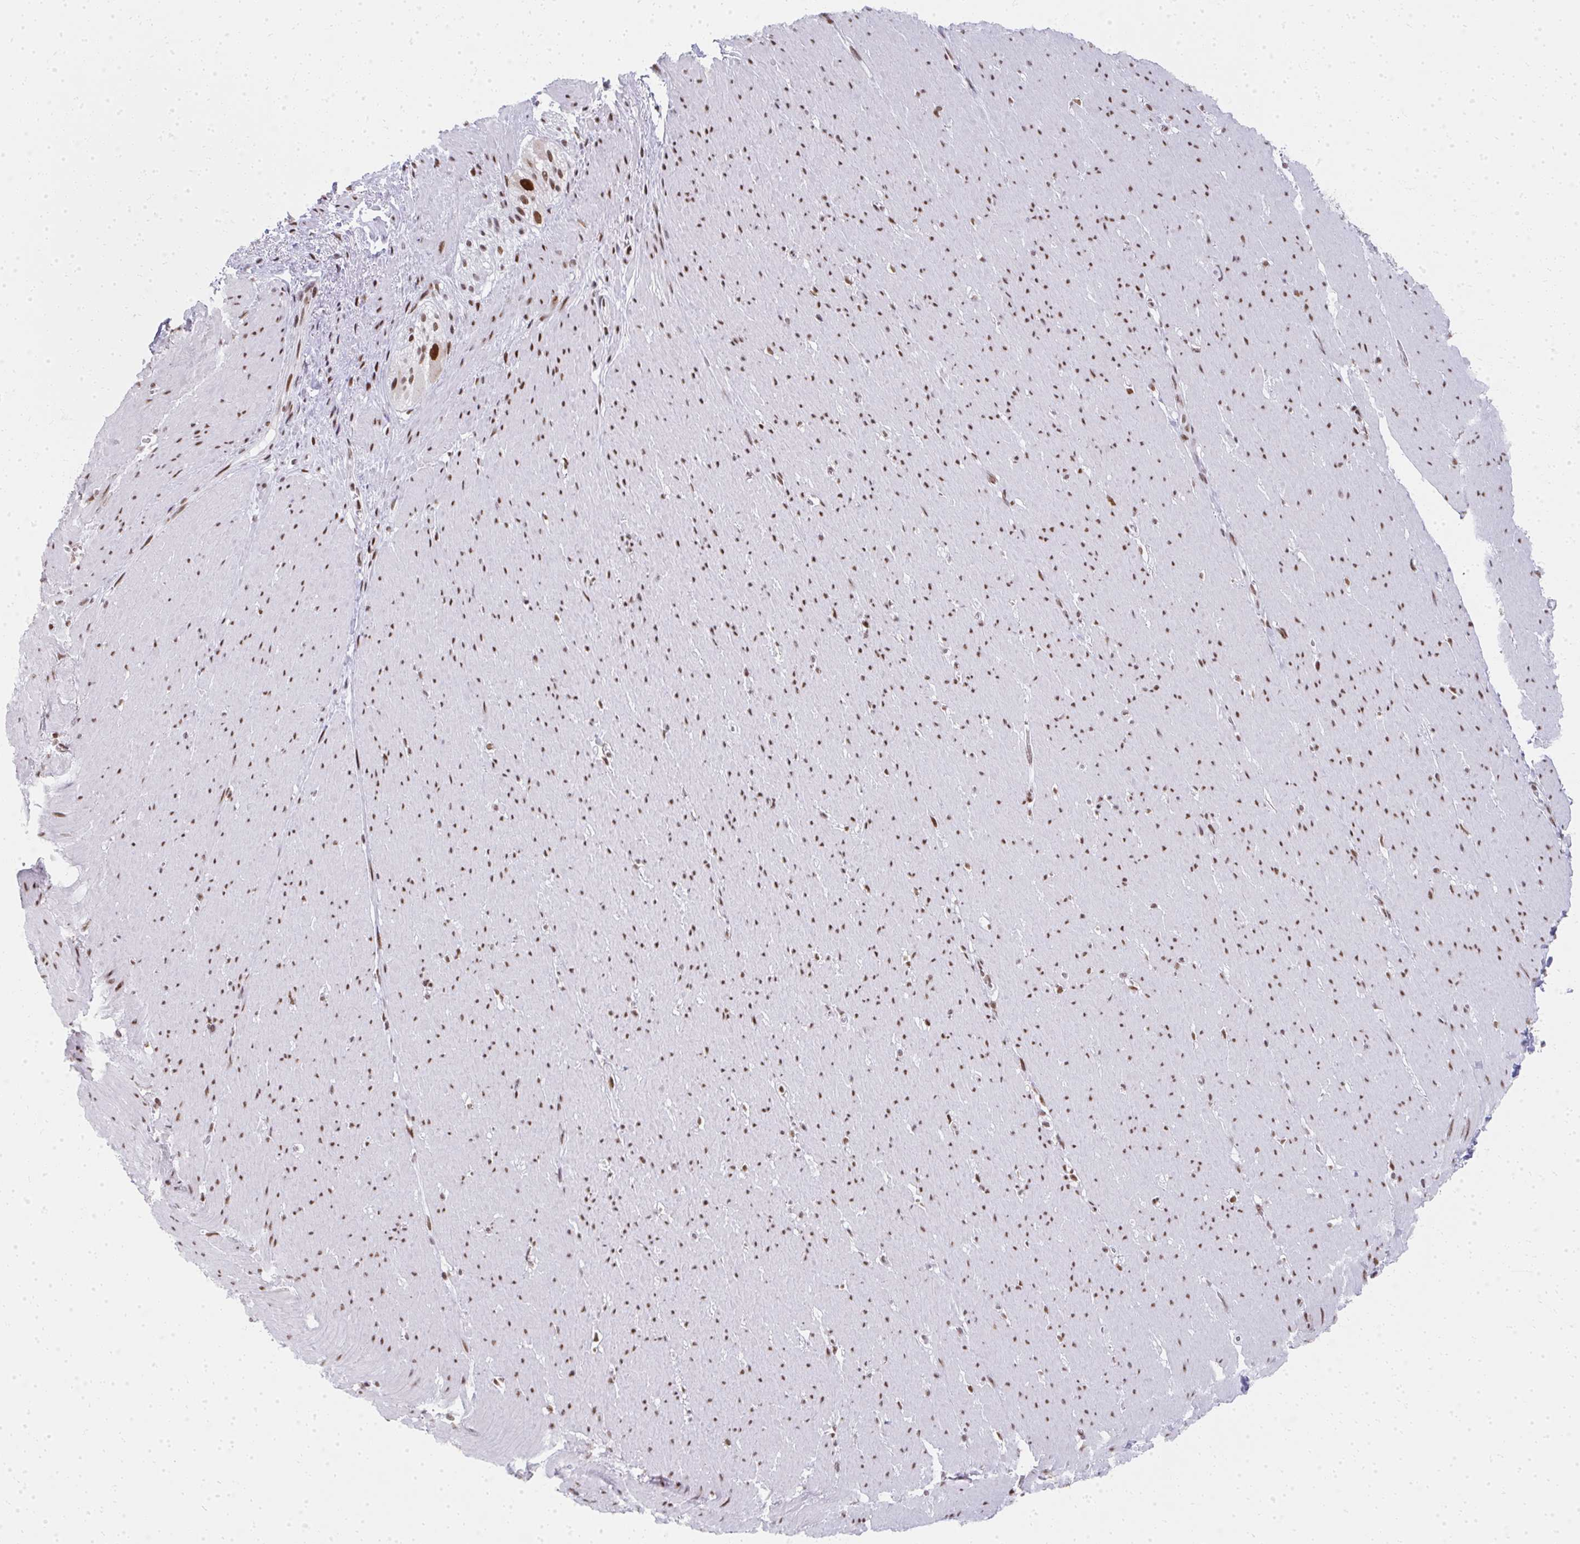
{"staining": {"intensity": "moderate", "quantity": ">75%", "location": "nuclear"}, "tissue": "smooth muscle", "cell_type": "Smooth muscle cells", "image_type": "normal", "snomed": [{"axis": "morphology", "description": "Normal tissue, NOS"}, {"axis": "topography", "description": "Smooth muscle"}, {"axis": "topography", "description": "Rectum"}], "caption": "Immunohistochemistry (IHC) of benign human smooth muscle exhibits medium levels of moderate nuclear positivity in approximately >75% of smooth muscle cells.", "gene": "CREBBP", "patient": {"sex": "male", "age": 53}}